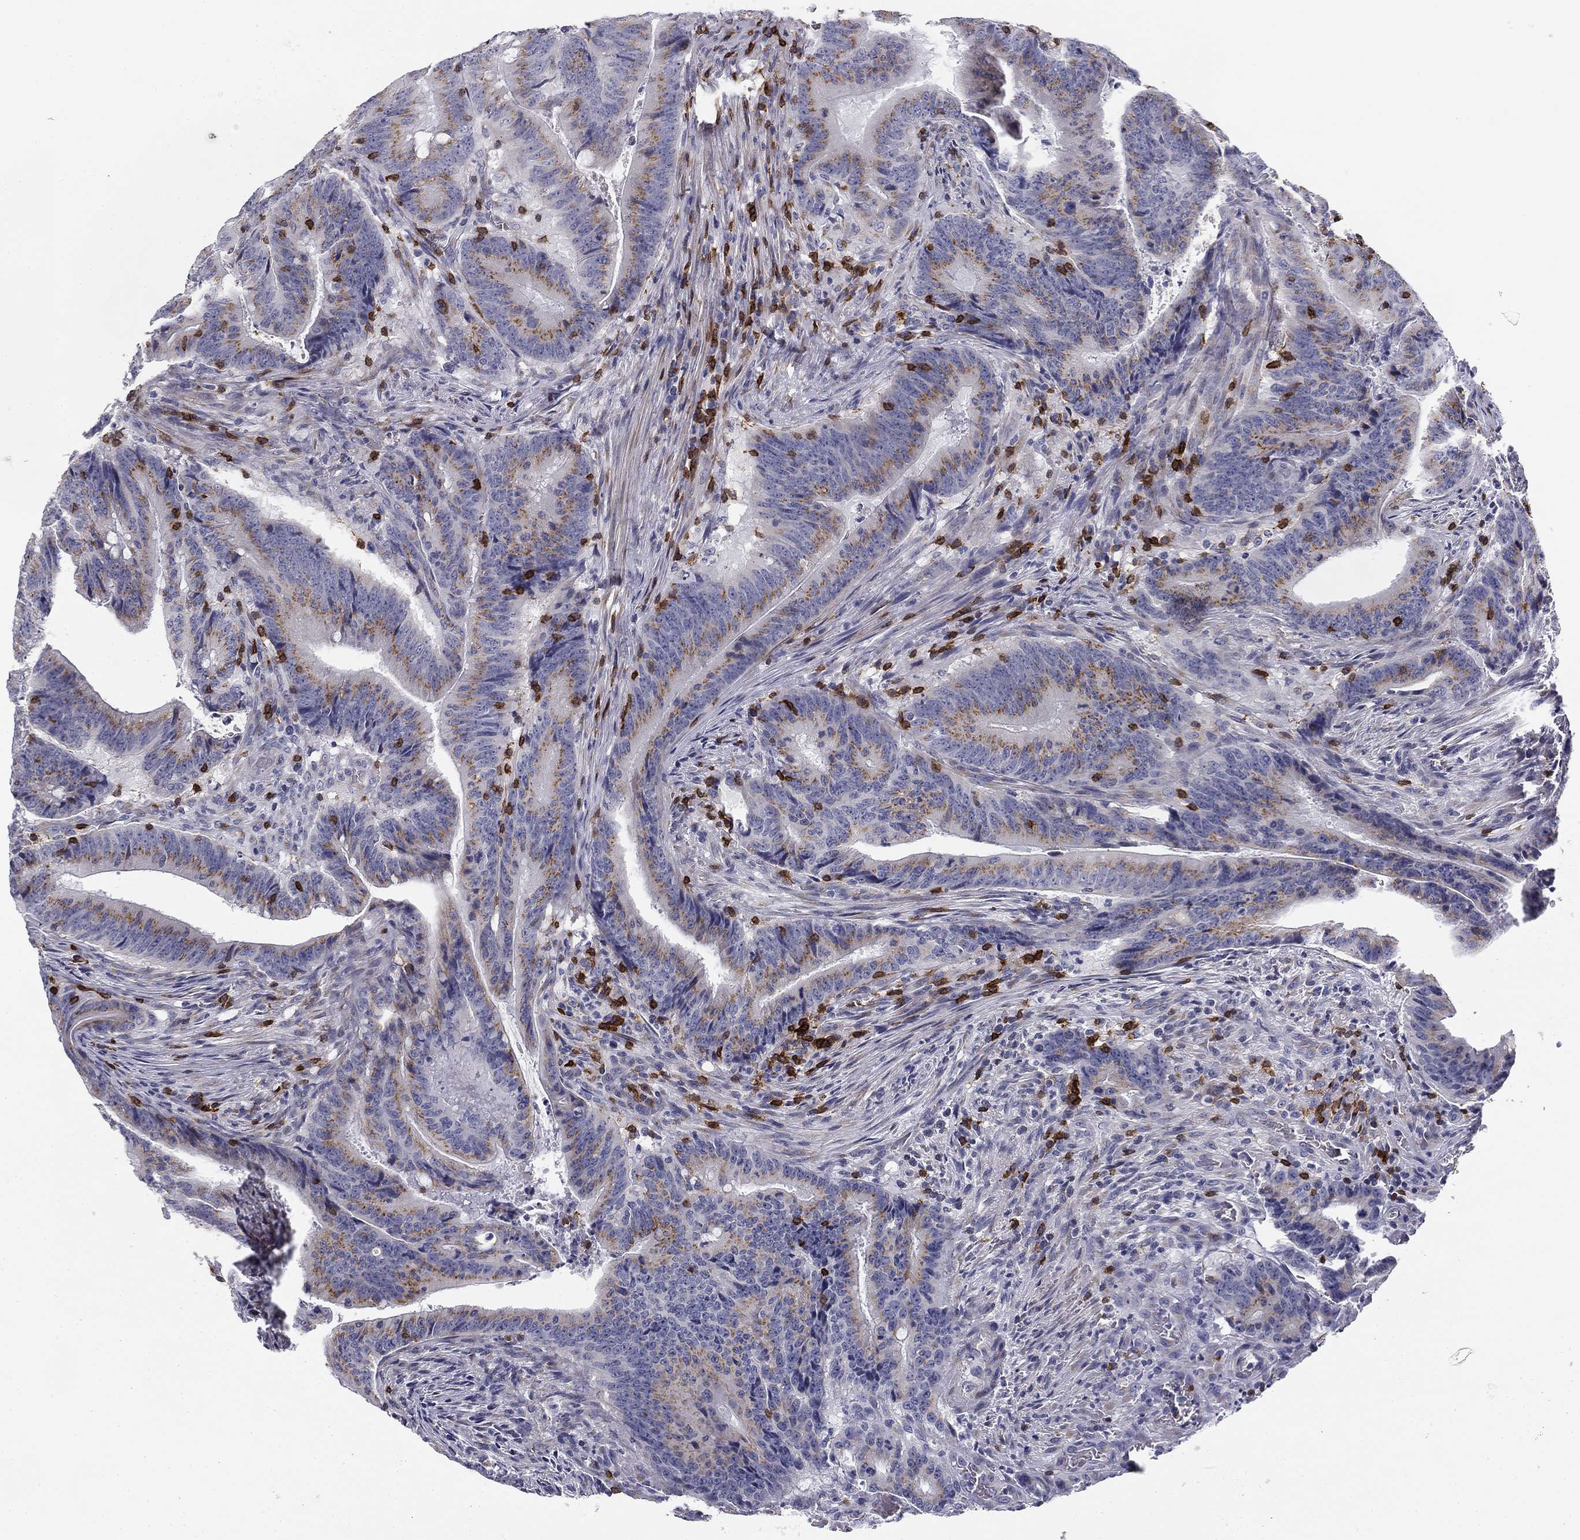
{"staining": {"intensity": "moderate", "quantity": "<25%", "location": "cytoplasmic/membranous"}, "tissue": "colorectal cancer", "cell_type": "Tumor cells", "image_type": "cancer", "snomed": [{"axis": "morphology", "description": "Adenocarcinoma, NOS"}, {"axis": "topography", "description": "Colon"}], "caption": "Immunohistochemistry of colorectal cancer shows low levels of moderate cytoplasmic/membranous staining in about <25% of tumor cells. The staining is performed using DAB brown chromogen to label protein expression. The nuclei are counter-stained blue using hematoxylin.", "gene": "TRAT1", "patient": {"sex": "female", "age": 87}}